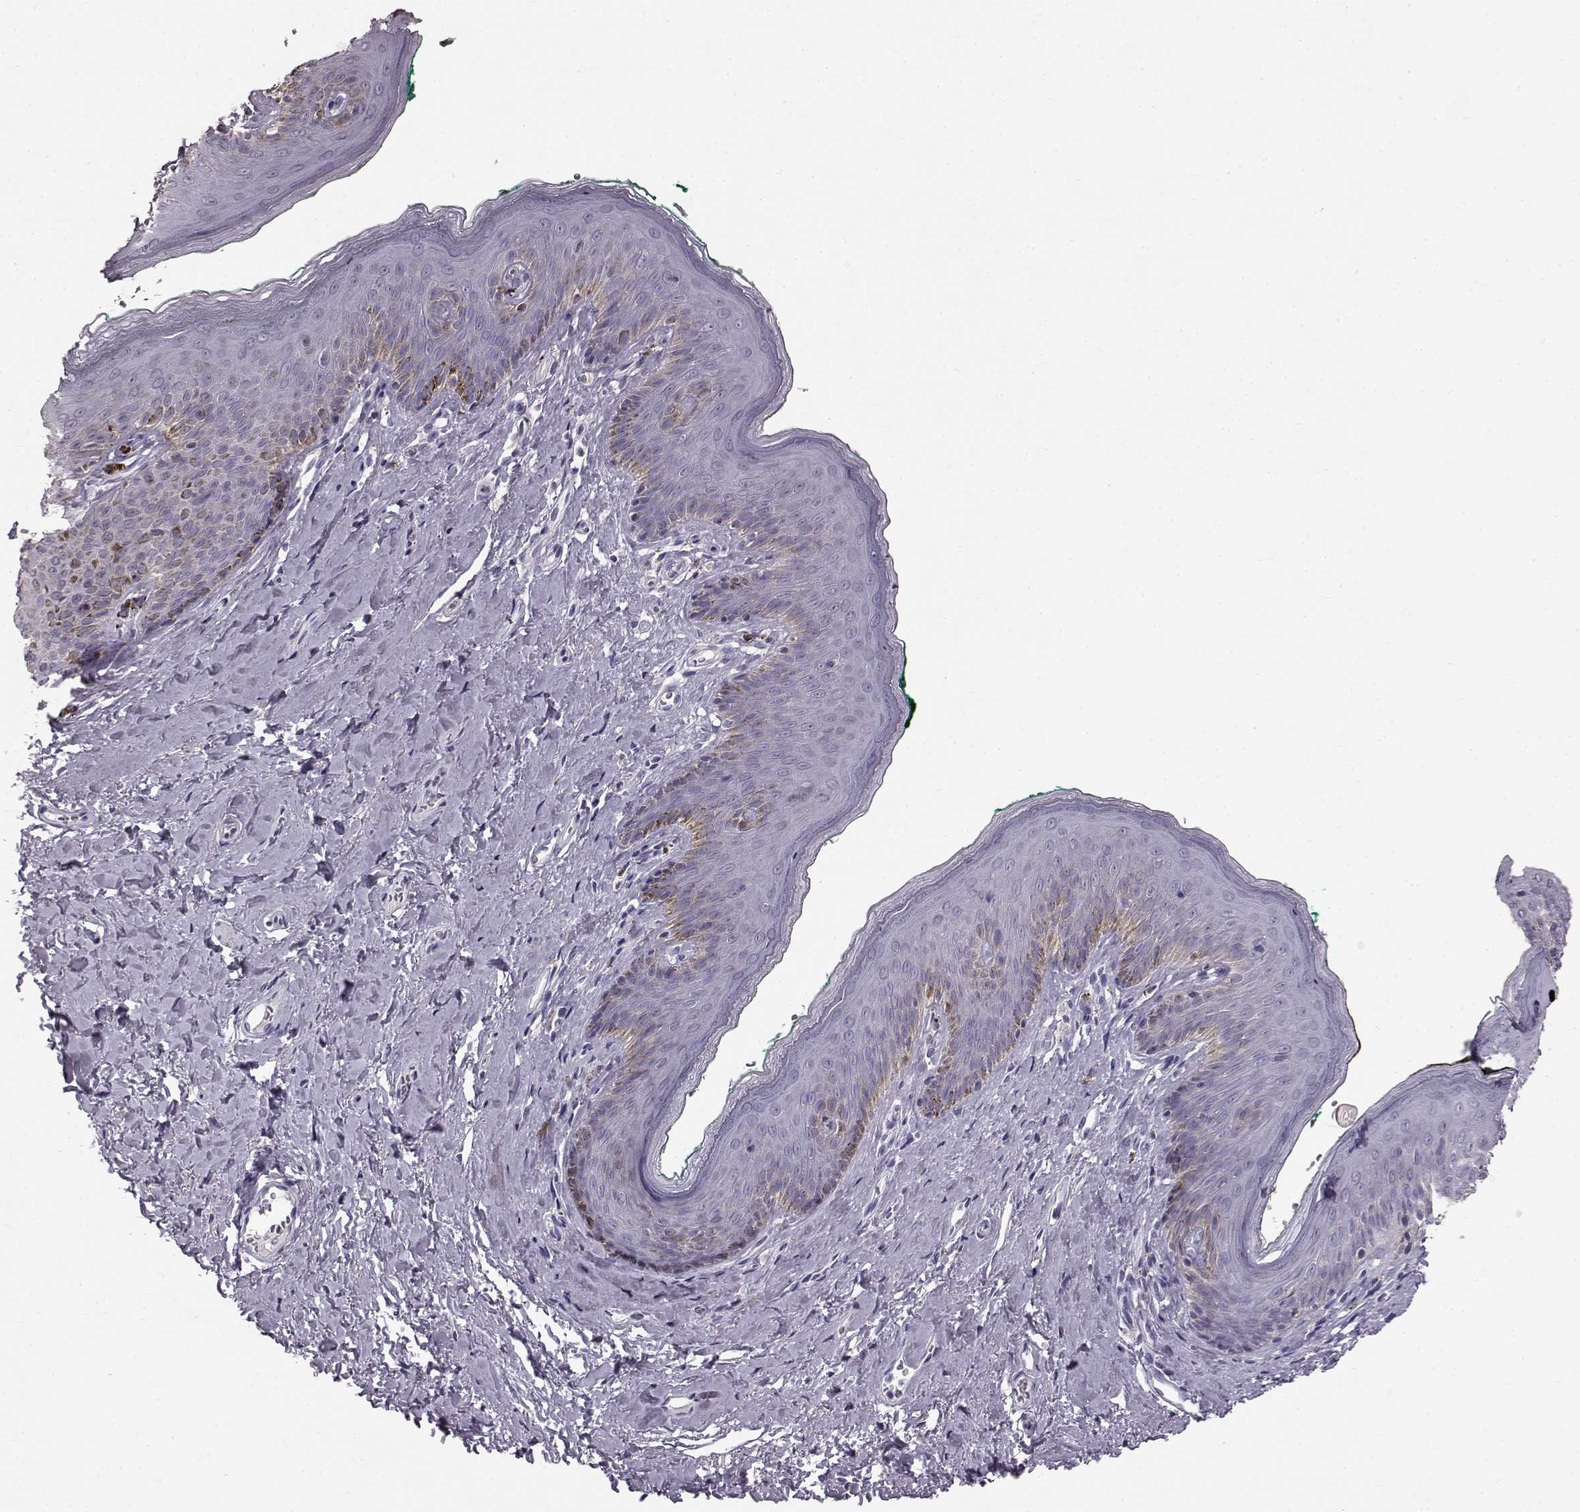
{"staining": {"intensity": "moderate", "quantity": "25%-75%", "location": "cytoplasmic/membranous"}, "tissue": "skin", "cell_type": "Epidermal cells", "image_type": "normal", "snomed": [{"axis": "morphology", "description": "Normal tissue, NOS"}, {"axis": "topography", "description": "Vulva"}], "caption": "Immunohistochemical staining of benign human skin reveals medium levels of moderate cytoplasmic/membranous staining in approximately 25%-75% of epidermal cells.", "gene": "ATP5MF", "patient": {"sex": "female", "age": 66}}